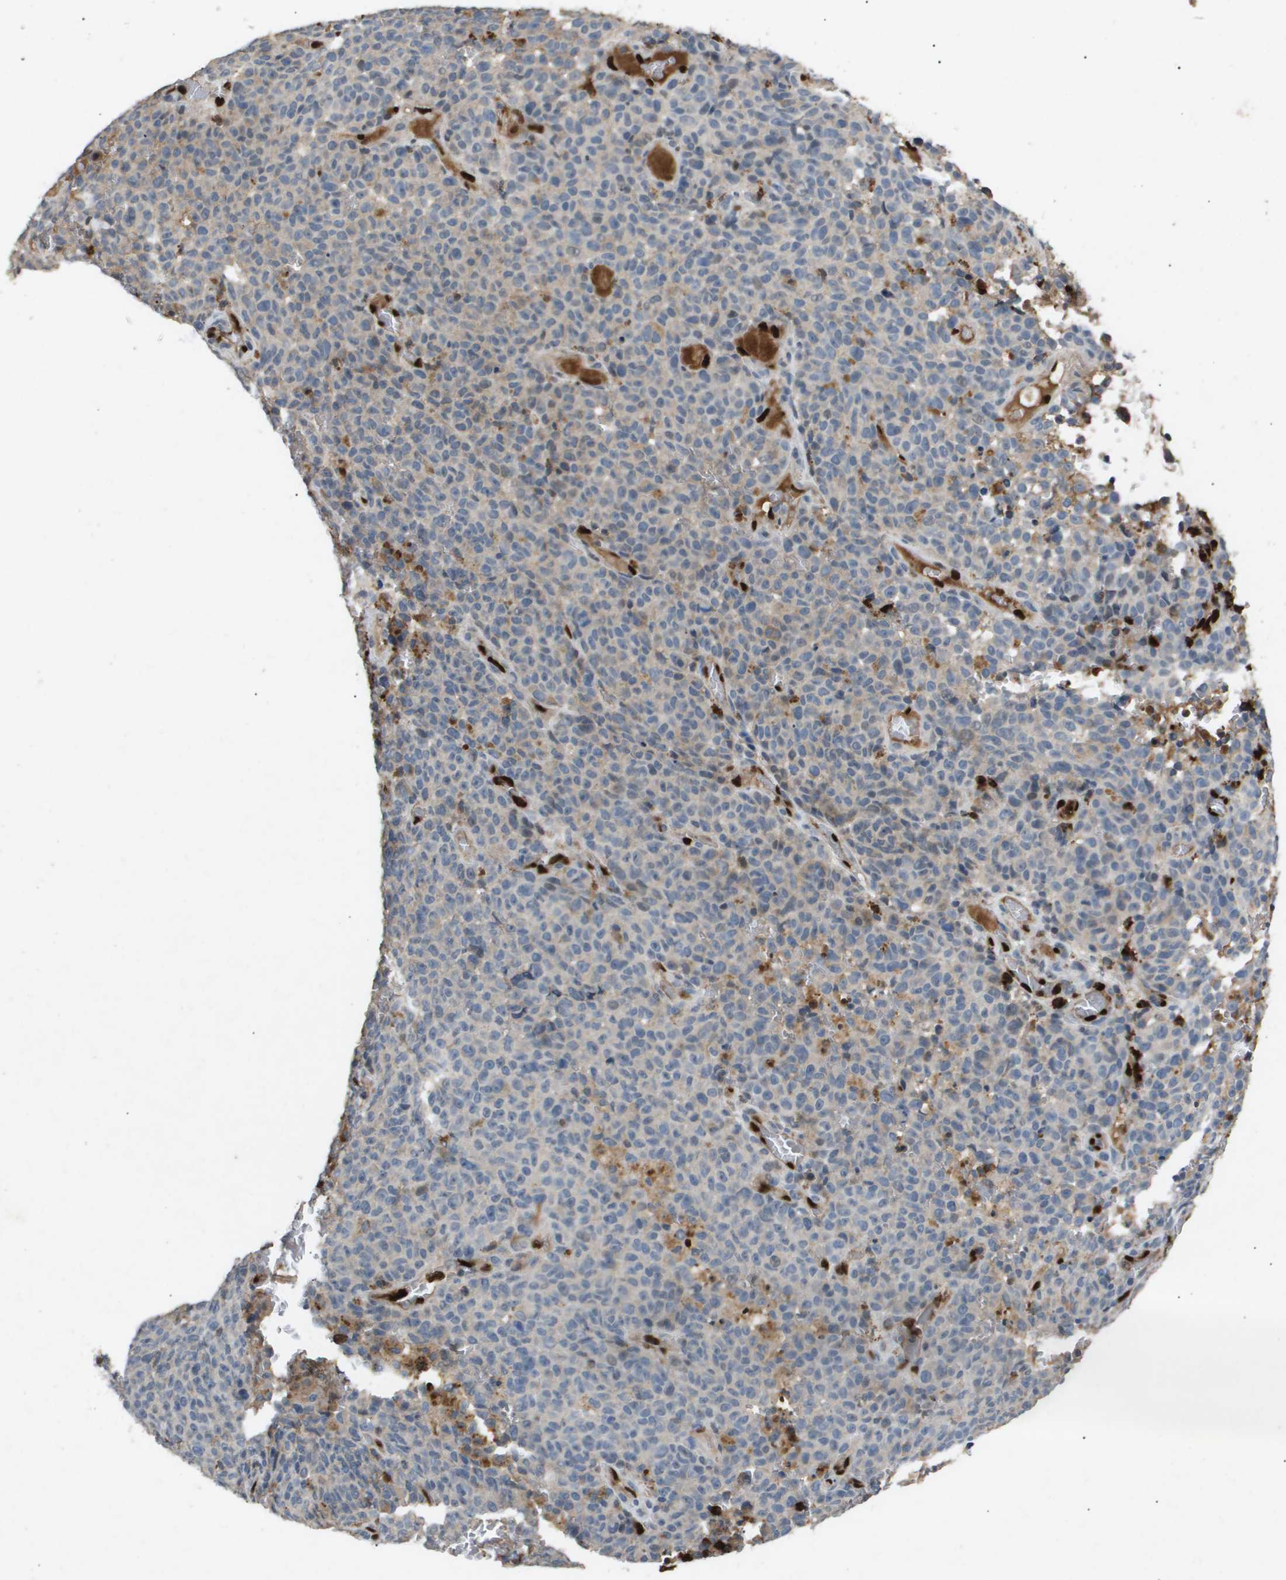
{"staining": {"intensity": "weak", "quantity": "<25%", "location": "cytoplasmic/membranous"}, "tissue": "melanoma", "cell_type": "Tumor cells", "image_type": "cancer", "snomed": [{"axis": "morphology", "description": "Malignant melanoma, NOS"}, {"axis": "topography", "description": "Skin"}], "caption": "Immunohistochemical staining of human melanoma exhibits no significant expression in tumor cells.", "gene": "ERG", "patient": {"sex": "female", "age": 82}}